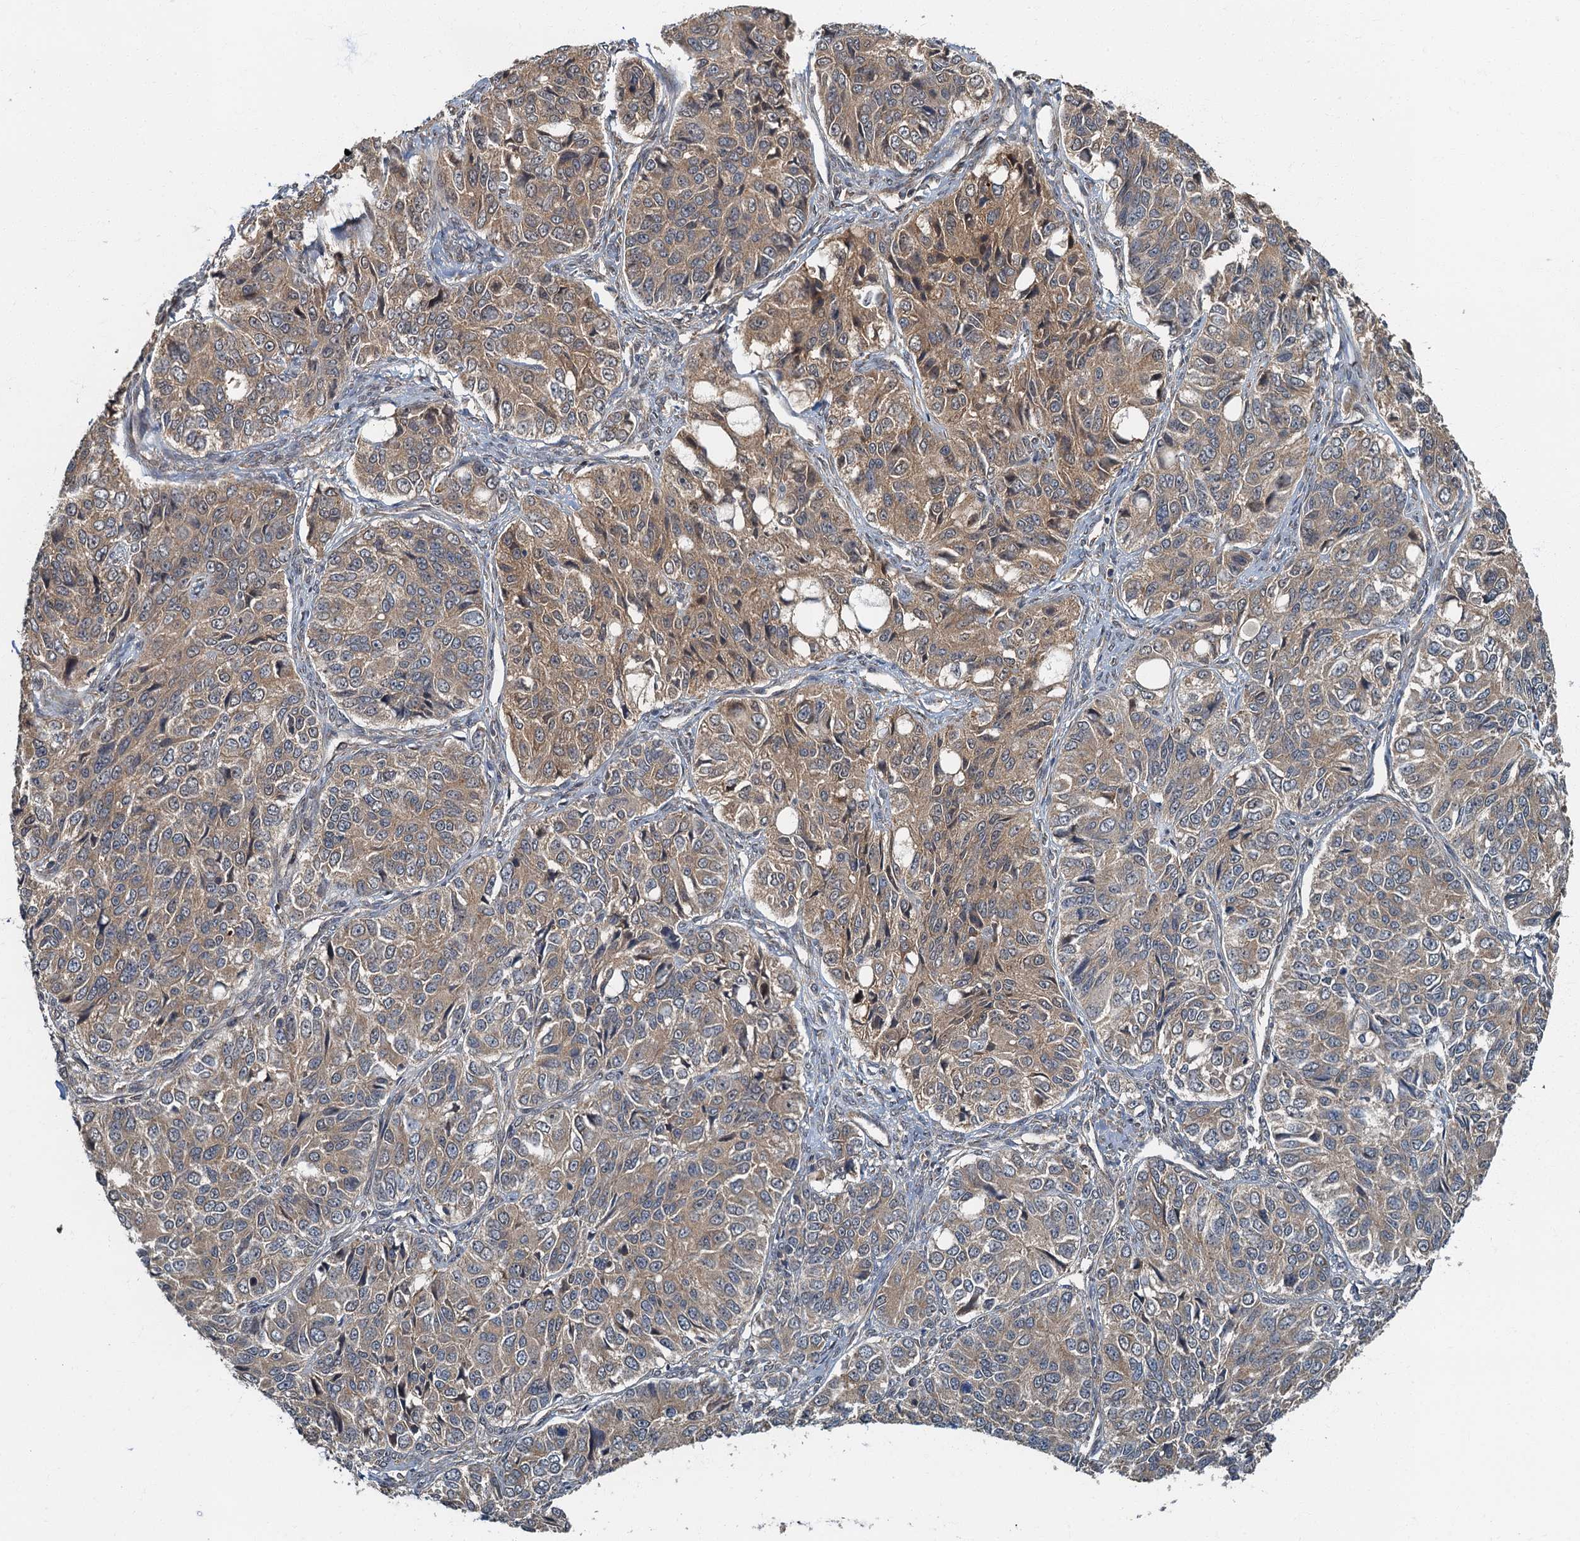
{"staining": {"intensity": "moderate", "quantity": ">75%", "location": "cytoplasmic/membranous"}, "tissue": "ovarian cancer", "cell_type": "Tumor cells", "image_type": "cancer", "snomed": [{"axis": "morphology", "description": "Carcinoma, endometroid"}, {"axis": "topography", "description": "Ovary"}], "caption": "Protein analysis of ovarian cancer (endometroid carcinoma) tissue demonstrates moderate cytoplasmic/membranous expression in approximately >75% of tumor cells.", "gene": "TBCK", "patient": {"sex": "female", "age": 51}}